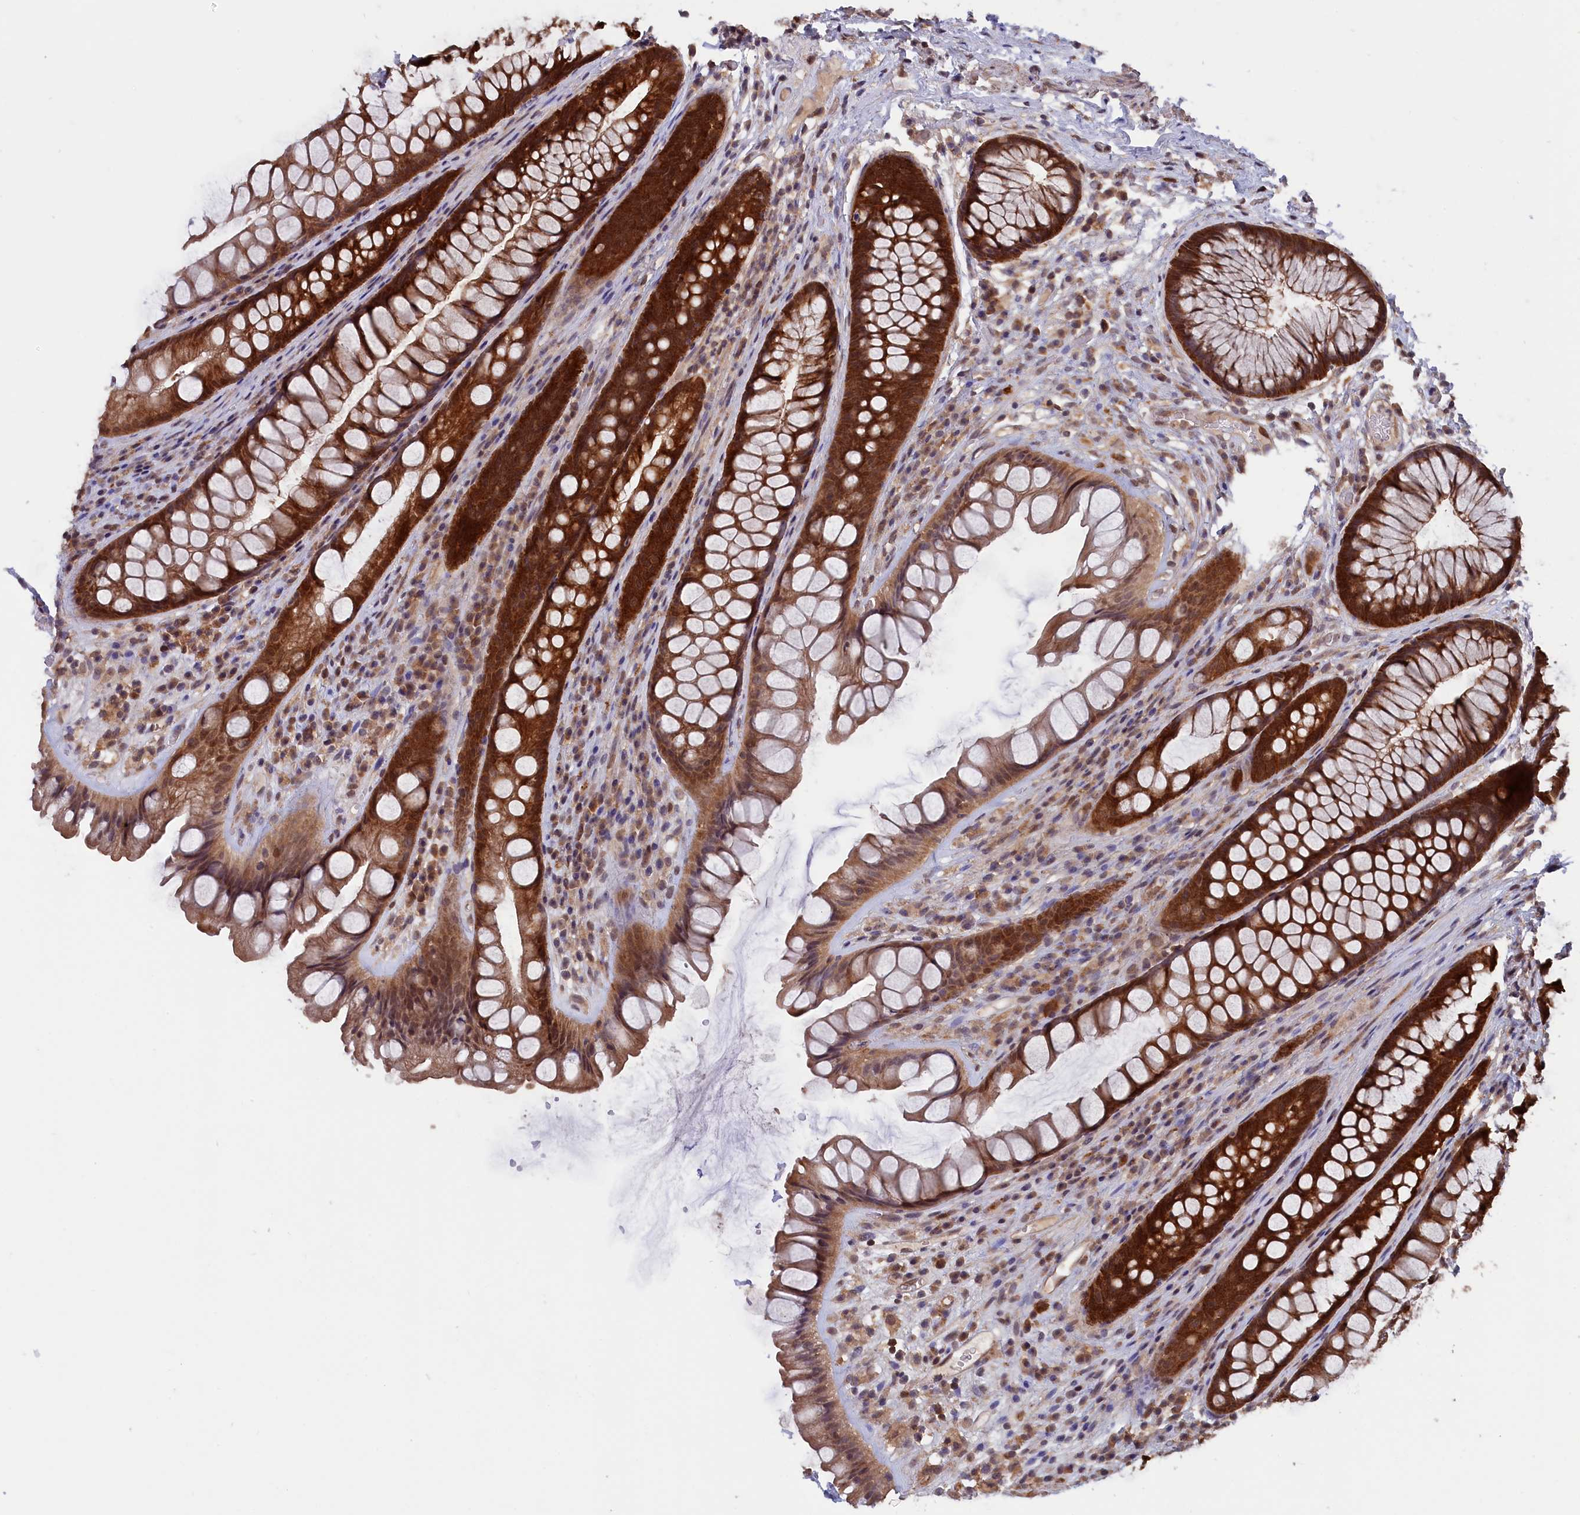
{"staining": {"intensity": "strong", "quantity": ">75%", "location": "cytoplasmic/membranous,nuclear"}, "tissue": "rectum", "cell_type": "Glandular cells", "image_type": "normal", "snomed": [{"axis": "morphology", "description": "Normal tissue, NOS"}, {"axis": "topography", "description": "Rectum"}], "caption": "Immunohistochemistry (IHC) (DAB (3,3'-diaminobenzidine)) staining of normal human rectum demonstrates strong cytoplasmic/membranous,nuclear protein positivity in about >75% of glandular cells. The protein is stained brown, and the nuclei are stained in blue (DAB IHC with brightfield microscopy, high magnification).", "gene": "JPT2", "patient": {"sex": "male", "age": 74}}